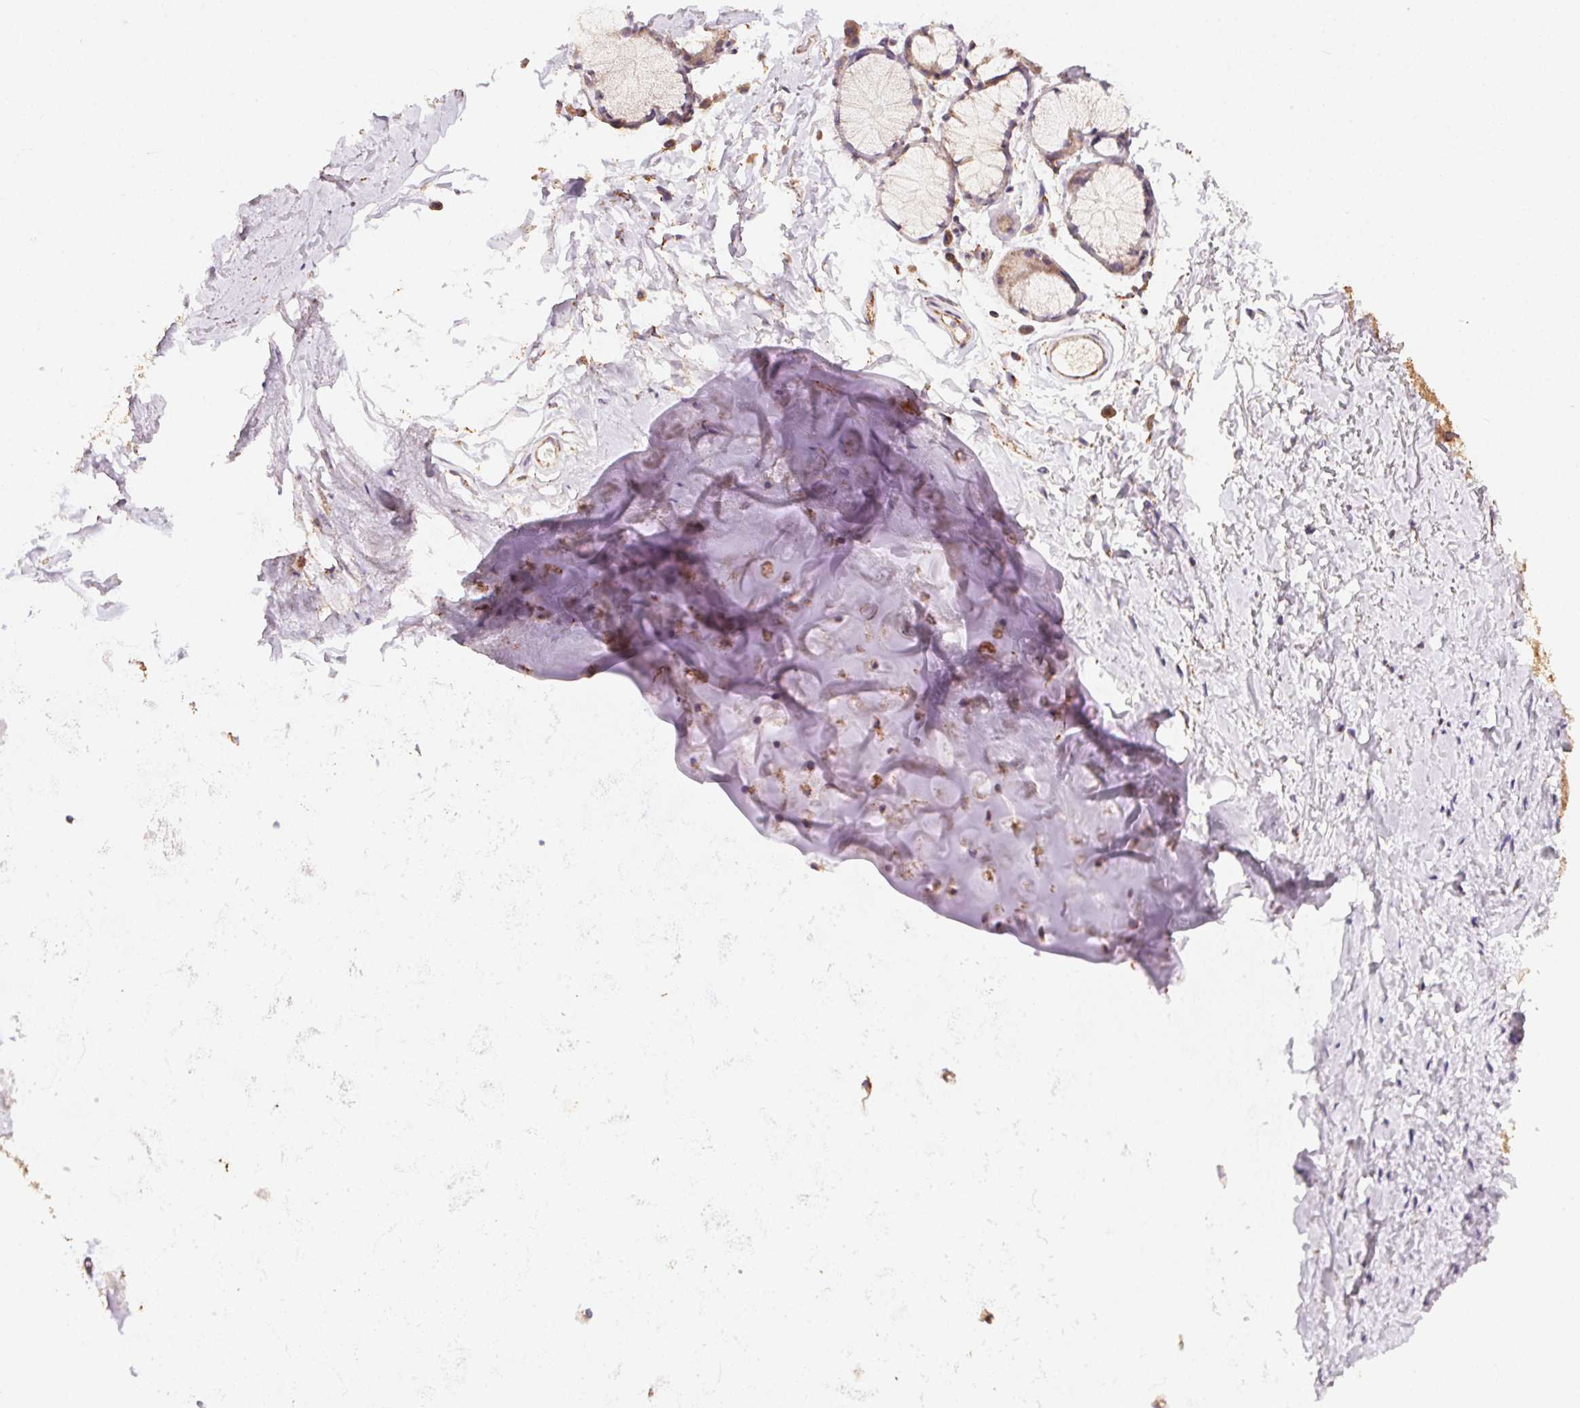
{"staining": {"intensity": "weak", "quantity": "25%-75%", "location": "cytoplasmic/membranous"}, "tissue": "adipose tissue", "cell_type": "Adipocytes", "image_type": "normal", "snomed": [{"axis": "morphology", "description": "Normal tissue, NOS"}, {"axis": "topography", "description": "Cartilage tissue"}, {"axis": "topography", "description": "Bronchus"}], "caption": "Brown immunohistochemical staining in unremarkable human adipose tissue displays weak cytoplasmic/membranous positivity in approximately 25%-75% of adipocytes. The staining was performed using DAB (3,3'-diaminobenzidine) to visualize the protein expression in brown, while the nuclei were stained in blue with hematoxylin (Magnification: 20x).", "gene": "FNBP1L", "patient": {"sex": "female", "age": 79}}